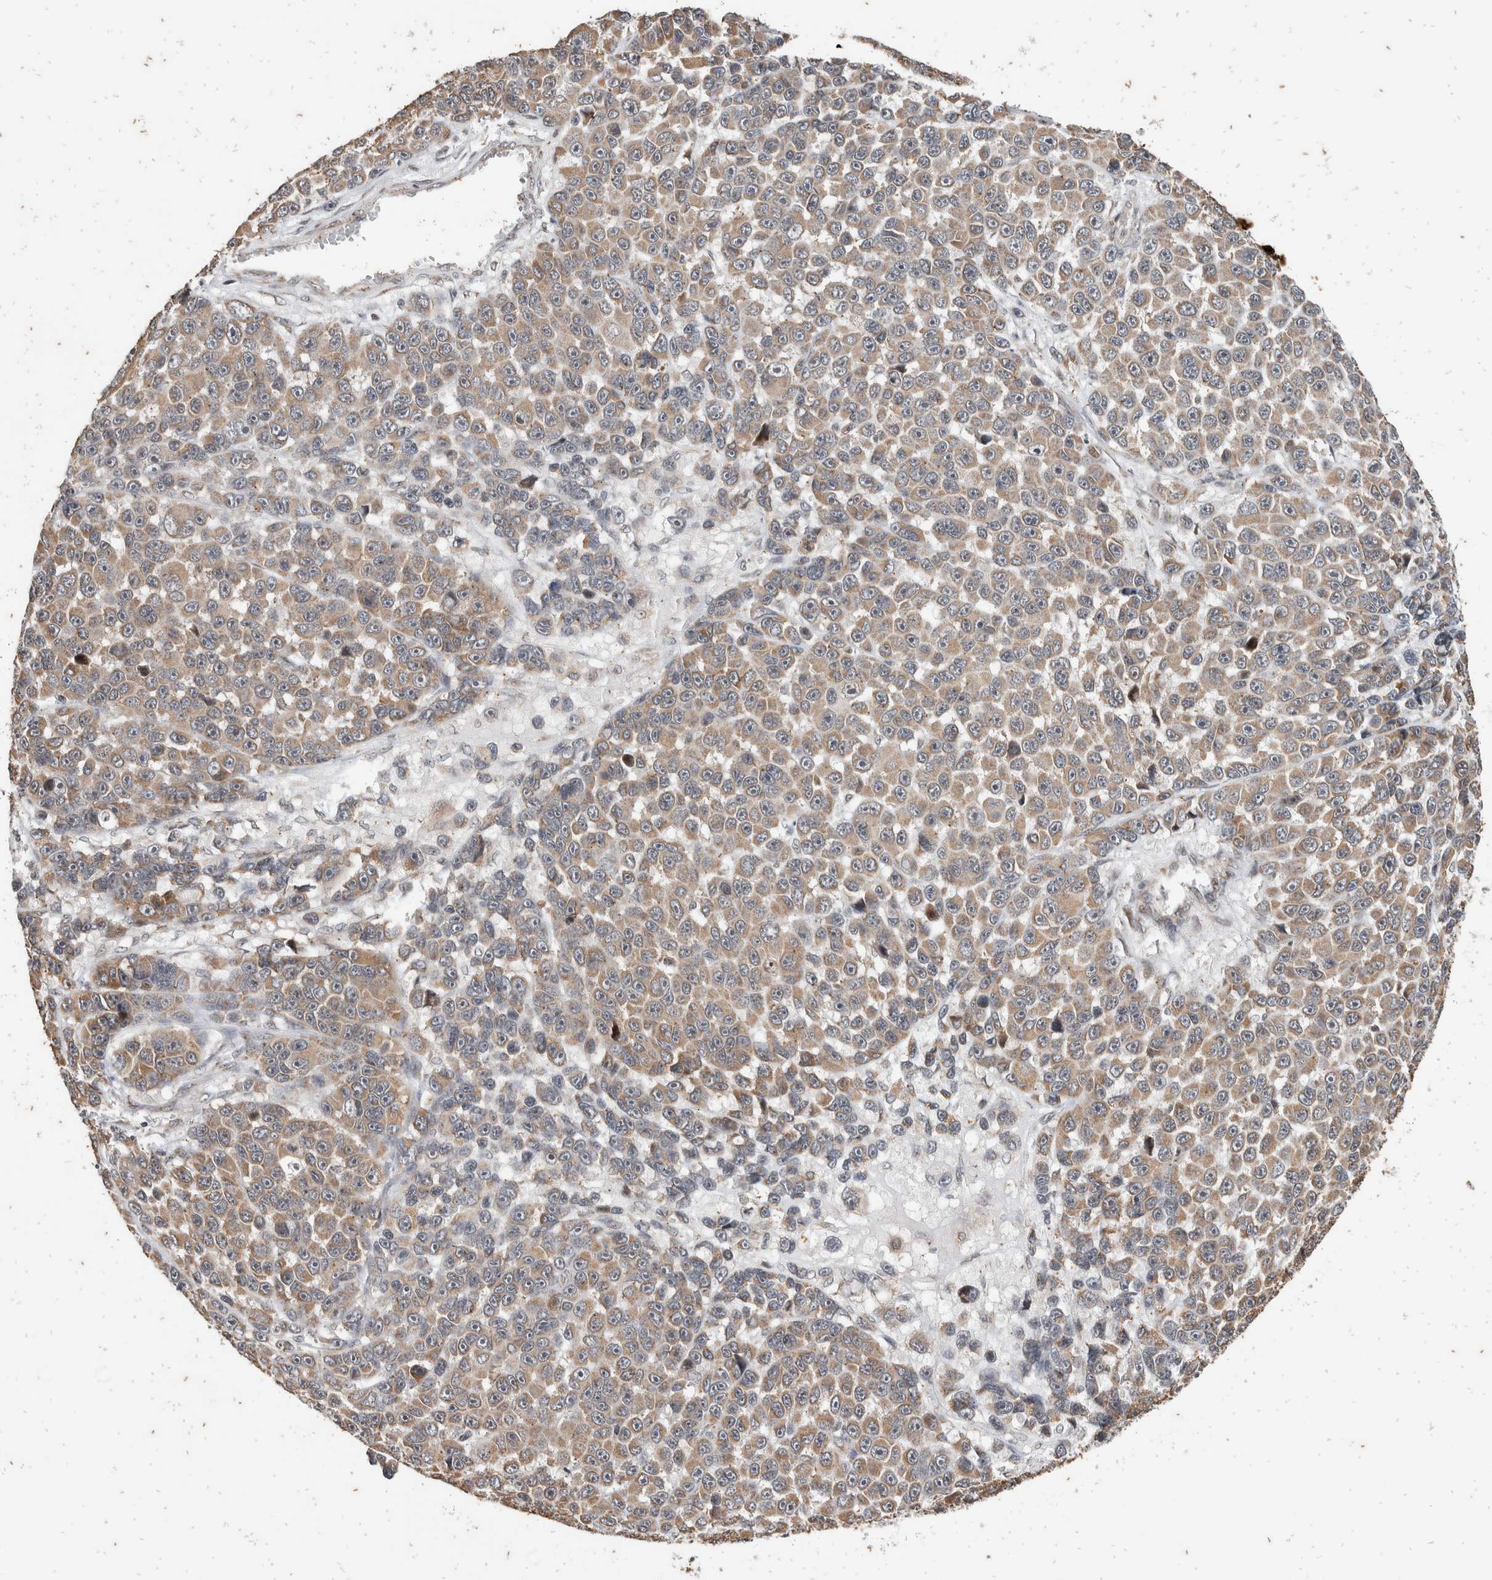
{"staining": {"intensity": "weak", "quantity": ">75%", "location": "cytoplasmic/membranous"}, "tissue": "melanoma", "cell_type": "Tumor cells", "image_type": "cancer", "snomed": [{"axis": "morphology", "description": "Malignant melanoma, NOS"}, {"axis": "topography", "description": "Skin"}], "caption": "This photomicrograph demonstrates IHC staining of malignant melanoma, with low weak cytoplasmic/membranous positivity in about >75% of tumor cells.", "gene": "ATXN7L1", "patient": {"sex": "male", "age": 53}}